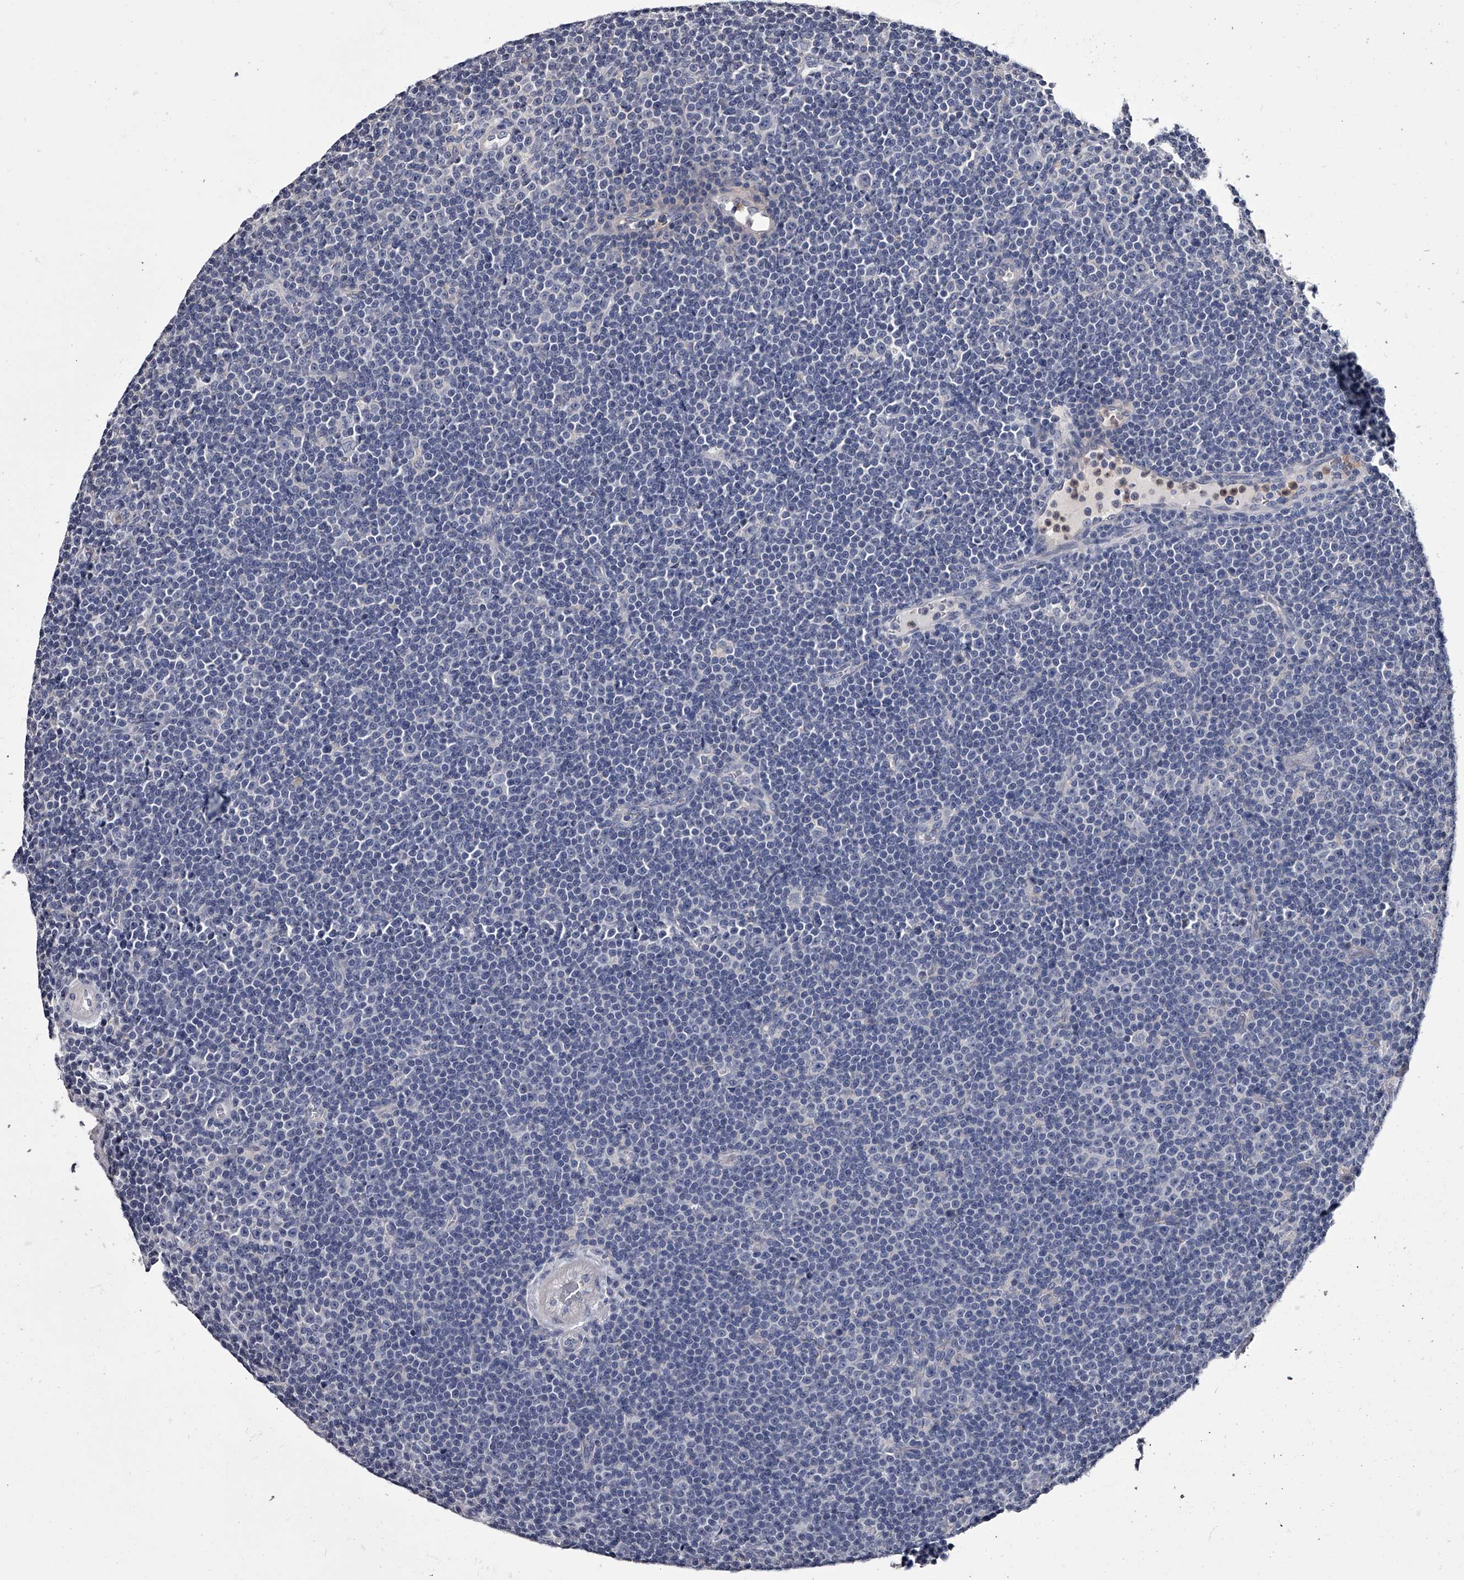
{"staining": {"intensity": "negative", "quantity": "none", "location": "none"}, "tissue": "lymphoma", "cell_type": "Tumor cells", "image_type": "cancer", "snomed": [{"axis": "morphology", "description": "Malignant lymphoma, non-Hodgkin's type, Low grade"}, {"axis": "topography", "description": "Lymph node"}], "caption": "Human lymphoma stained for a protein using immunohistochemistry exhibits no expression in tumor cells.", "gene": "GAPVD1", "patient": {"sex": "female", "age": 67}}